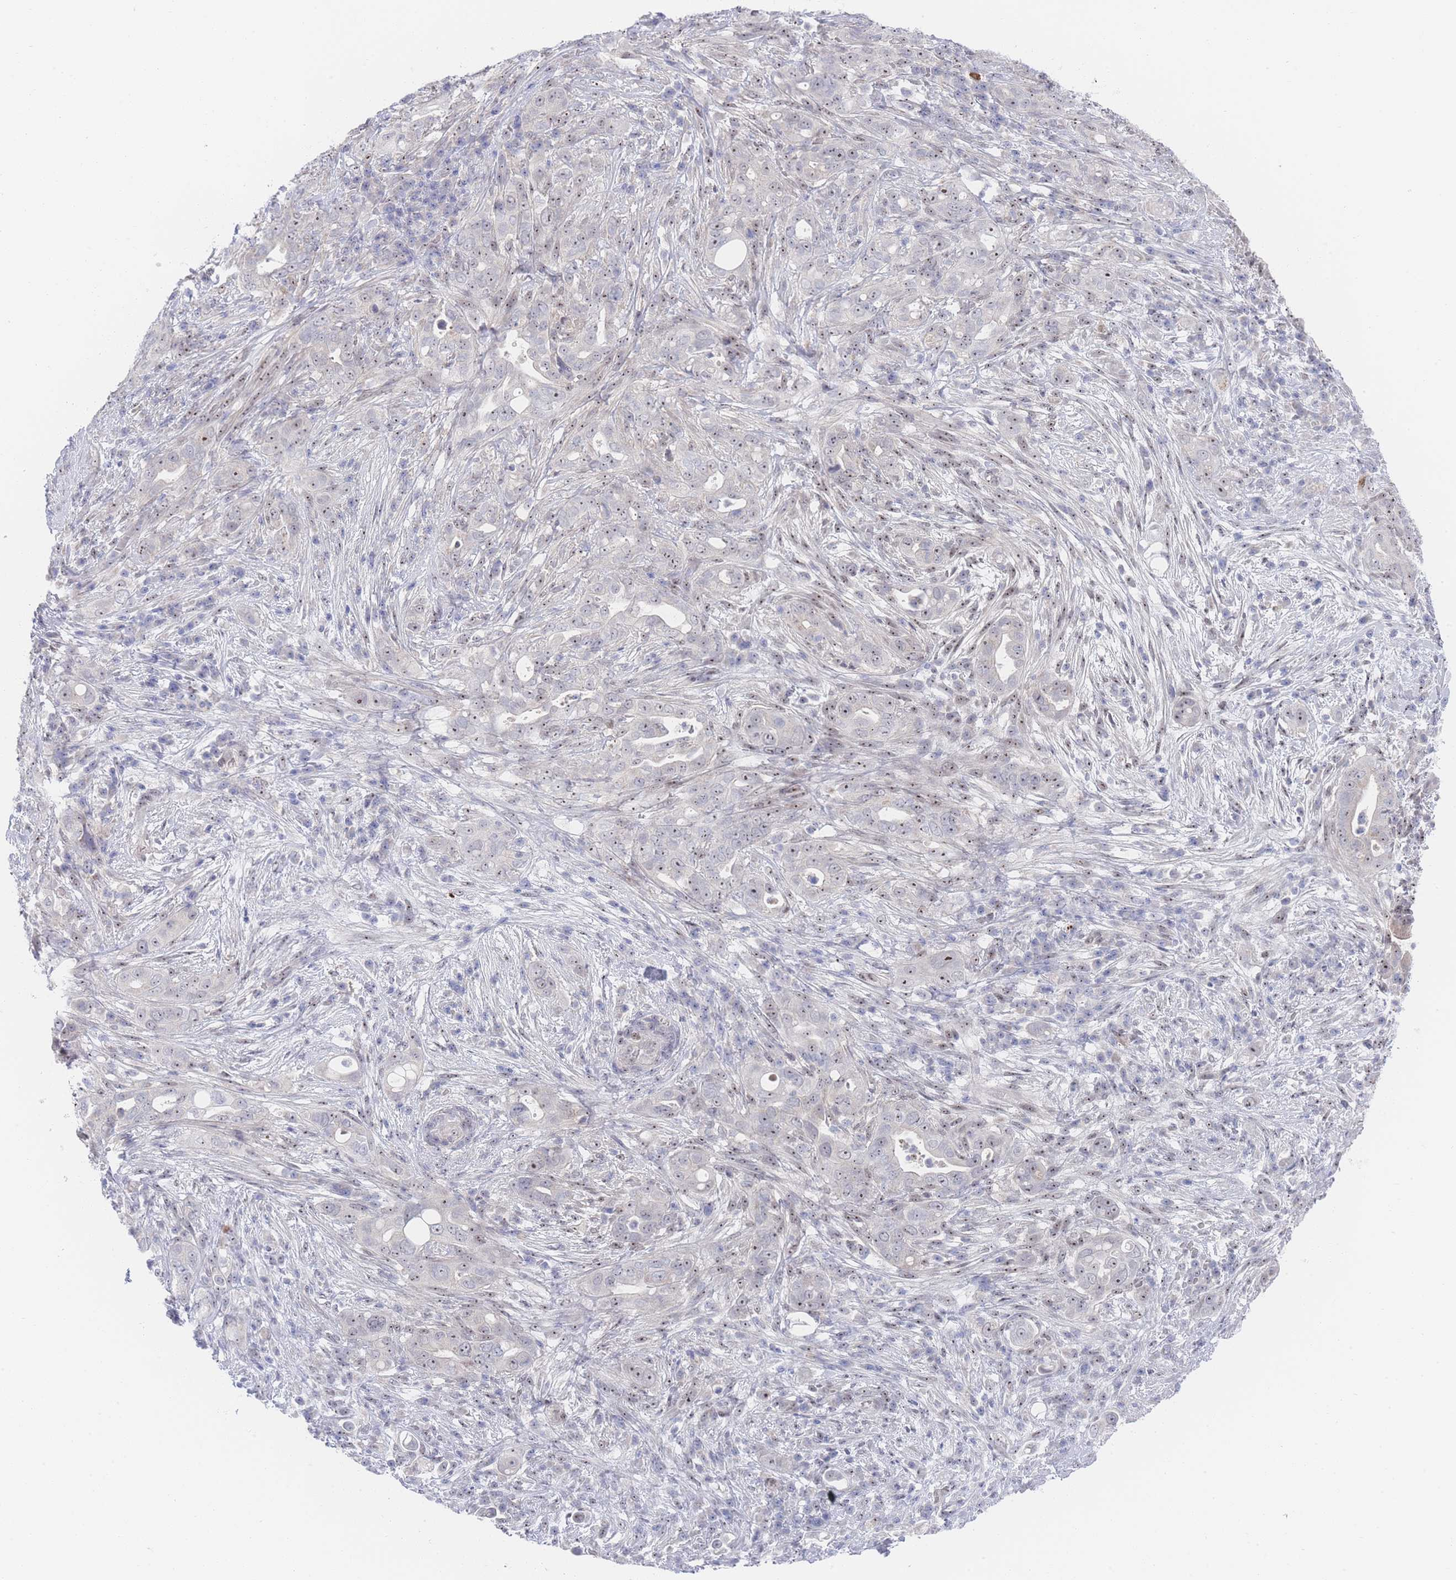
{"staining": {"intensity": "weak", "quantity": "25%-75%", "location": "nuclear"}, "tissue": "pancreatic cancer", "cell_type": "Tumor cells", "image_type": "cancer", "snomed": [{"axis": "morphology", "description": "Normal tissue, NOS"}, {"axis": "morphology", "description": "Adenocarcinoma, NOS"}, {"axis": "topography", "description": "Lymph node"}, {"axis": "topography", "description": "Pancreas"}], "caption": "Protein staining of pancreatic cancer (adenocarcinoma) tissue reveals weak nuclear staining in approximately 25%-75% of tumor cells.", "gene": "ZNF142", "patient": {"sex": "female", "age": 67}}